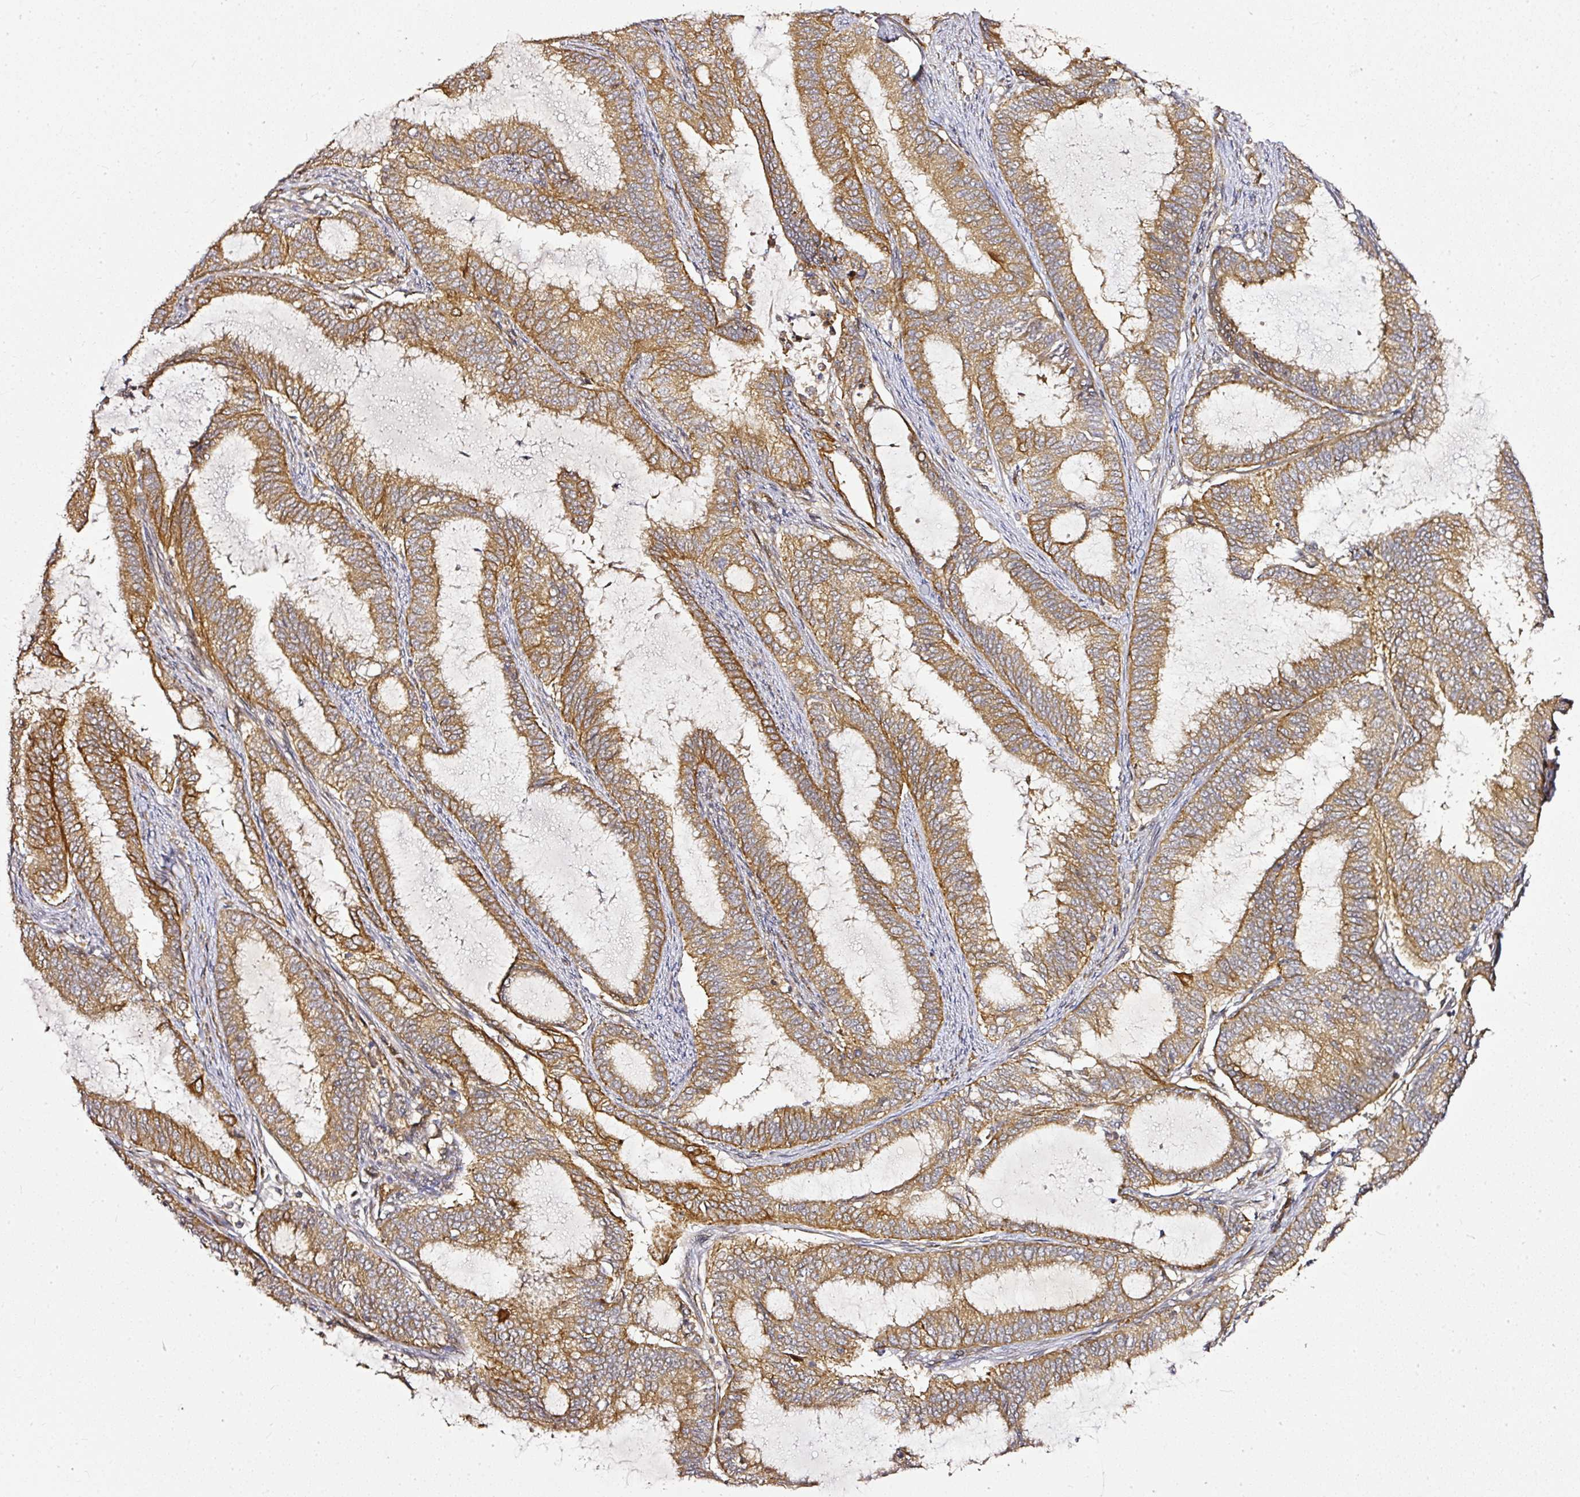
{"staining": {"intensity": "moderate", "quantity": ">75%", "location": "cytoplasmic/membranous"}, "tissue": "endometrial cancer", "cell_type": "Tumor cells", "image_type": "cancer", "snomed": [{"axis": "morphology", "description": "Adenocarcinoma, NOS"}, {"axis": "topography", "description": "Endometrium"}], "caption": "A photomicrograph of human endometrial adenocarcinoma stained for a protein reveals moderate cytoplasmic/membranous brown staining in tumor cells.", "gene": "MIF4GD", "patient": {"sex": "female", "age": 51}}